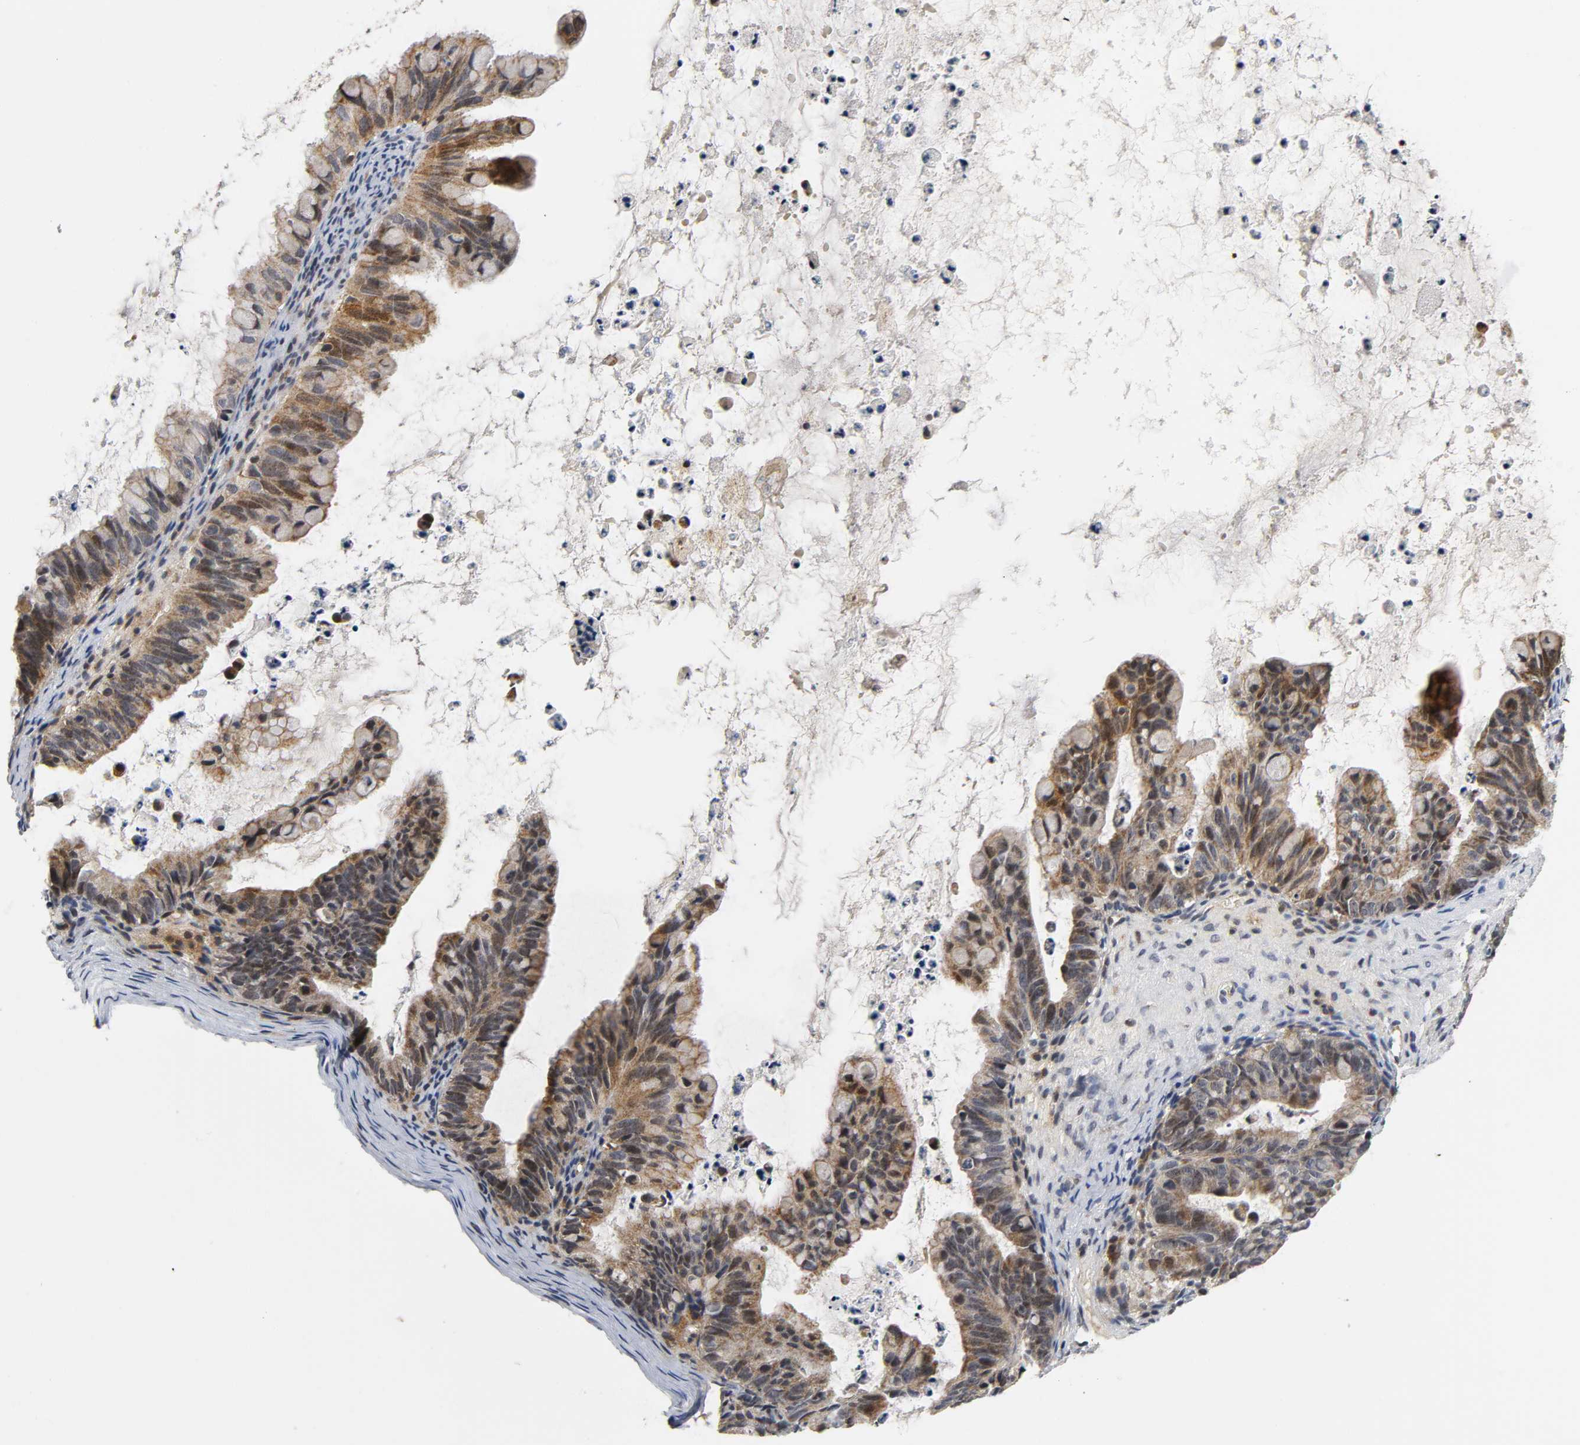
{"staining": {"intensity": "moderate", "quantity": ">75%", "location": "cytoplasmic/membranous"}, "tissue": "ovarian cancer", "cell_type": "Tumor cells", "image_type": "cancer", "snomed": [{"axis": "morphology", "description": "Cystadenocarcinoma, mucinous, NOS"}, {"axis": "topography", "description": "Ovary"}], "caption": "Mucinous cystadenocarcinoma (ovarian) stained with immunohistochemistry (IHC) exhibits moderate cytoplasmic/membranous positivity in about >75% of tumor cells.", "gene": "NRP1", "patient": {"sex": "female", "age": 36}}